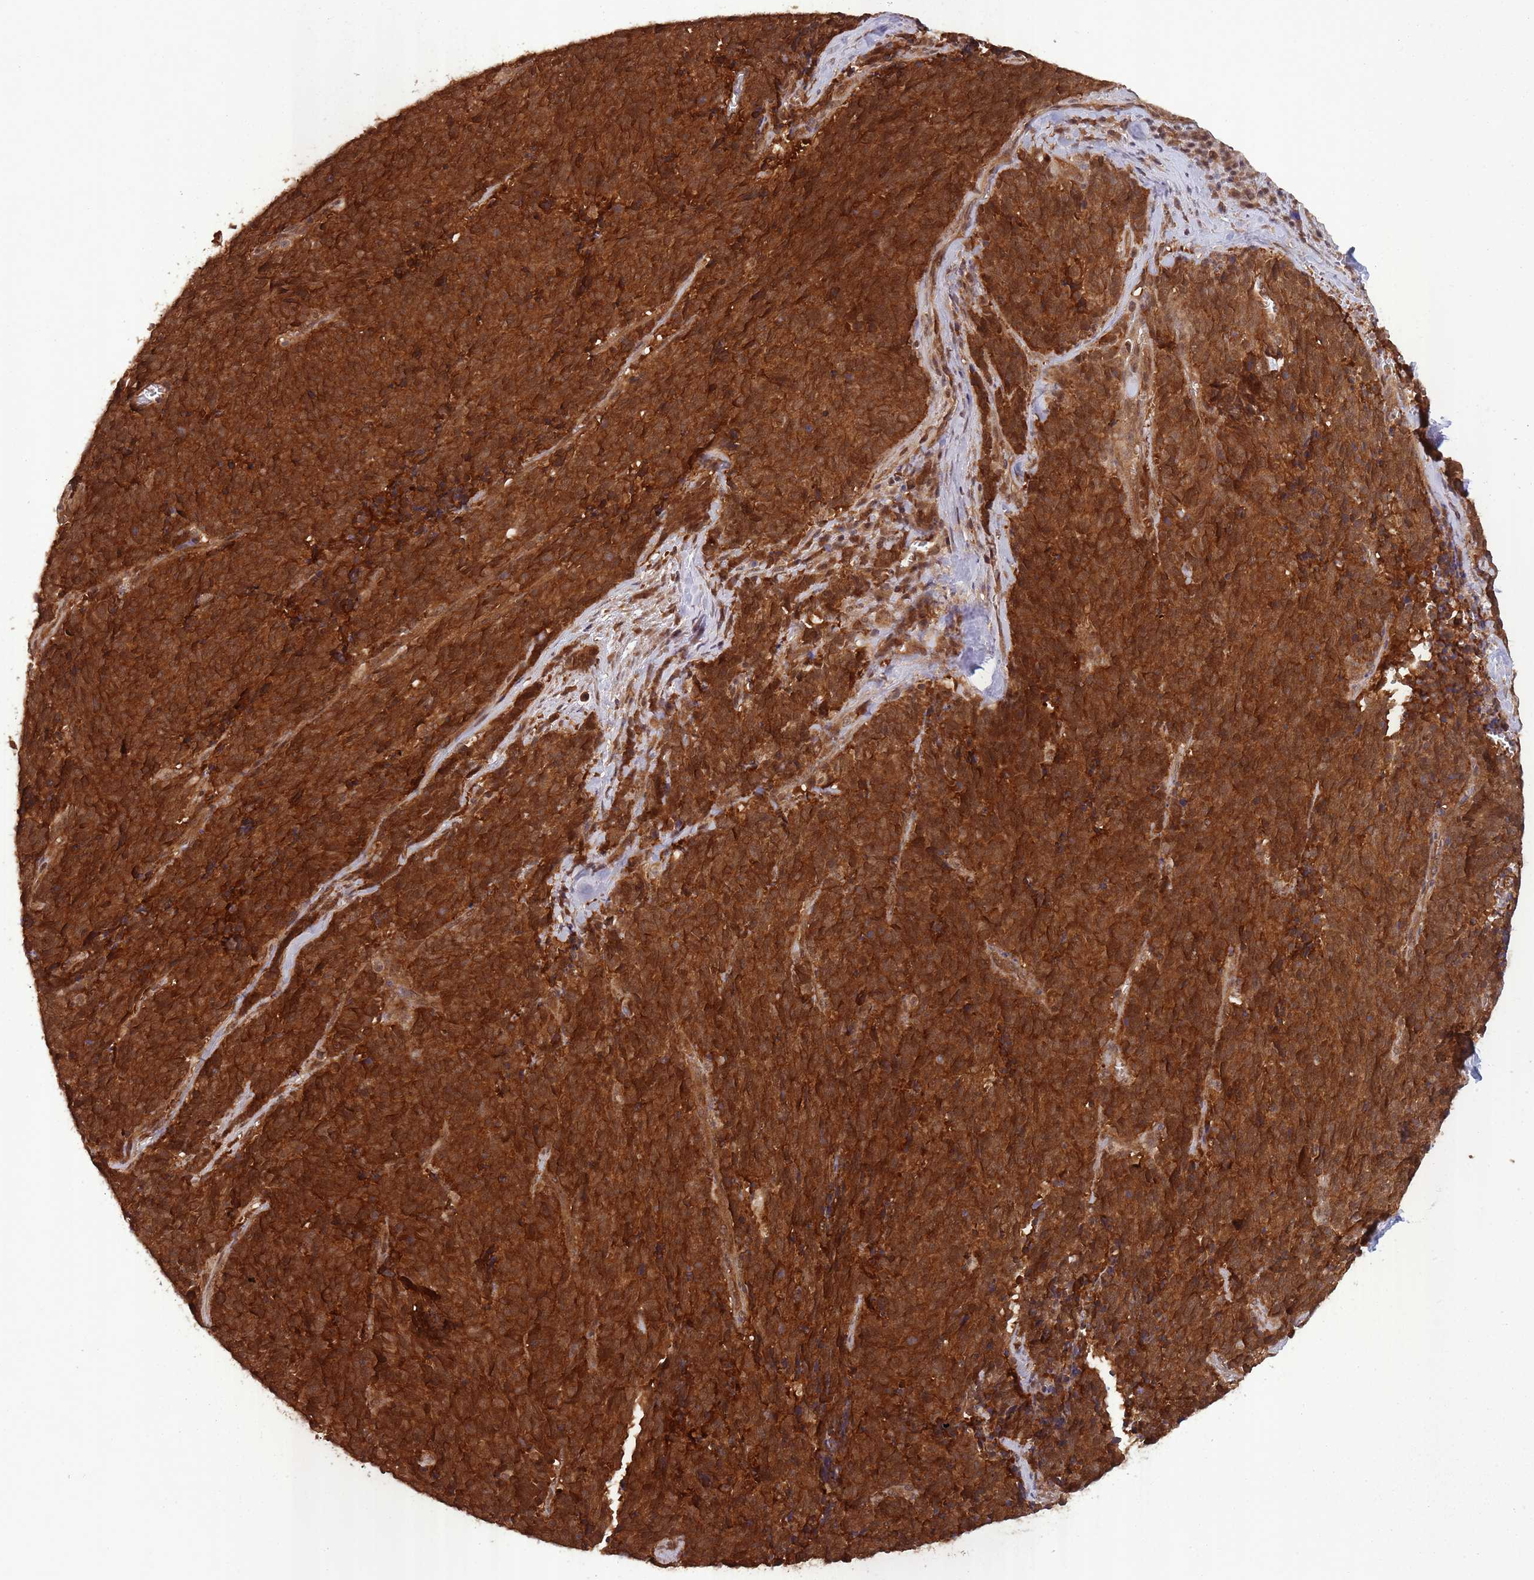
{"staining": {"intensity": "strong", "quantity": ">75%", "location": "cytoplasmic/membranous"}, "tissue": "cervical cancer", "cell_type": "Tumor cells", "image_type": "cancer", "snomed": [{"axis": "morphology", "description": "Squamous cell carcinoma, NOS"}, {"axis": "topography", "description": "Cervix"}], "caption": "Squamous cell carcinoma (cervical) stained for a protein shows strong cytoplasmic/membranous positivity in tumor cells.", "gene": "PPP6R3", "patient": {"sex": "female", "age": 29}}